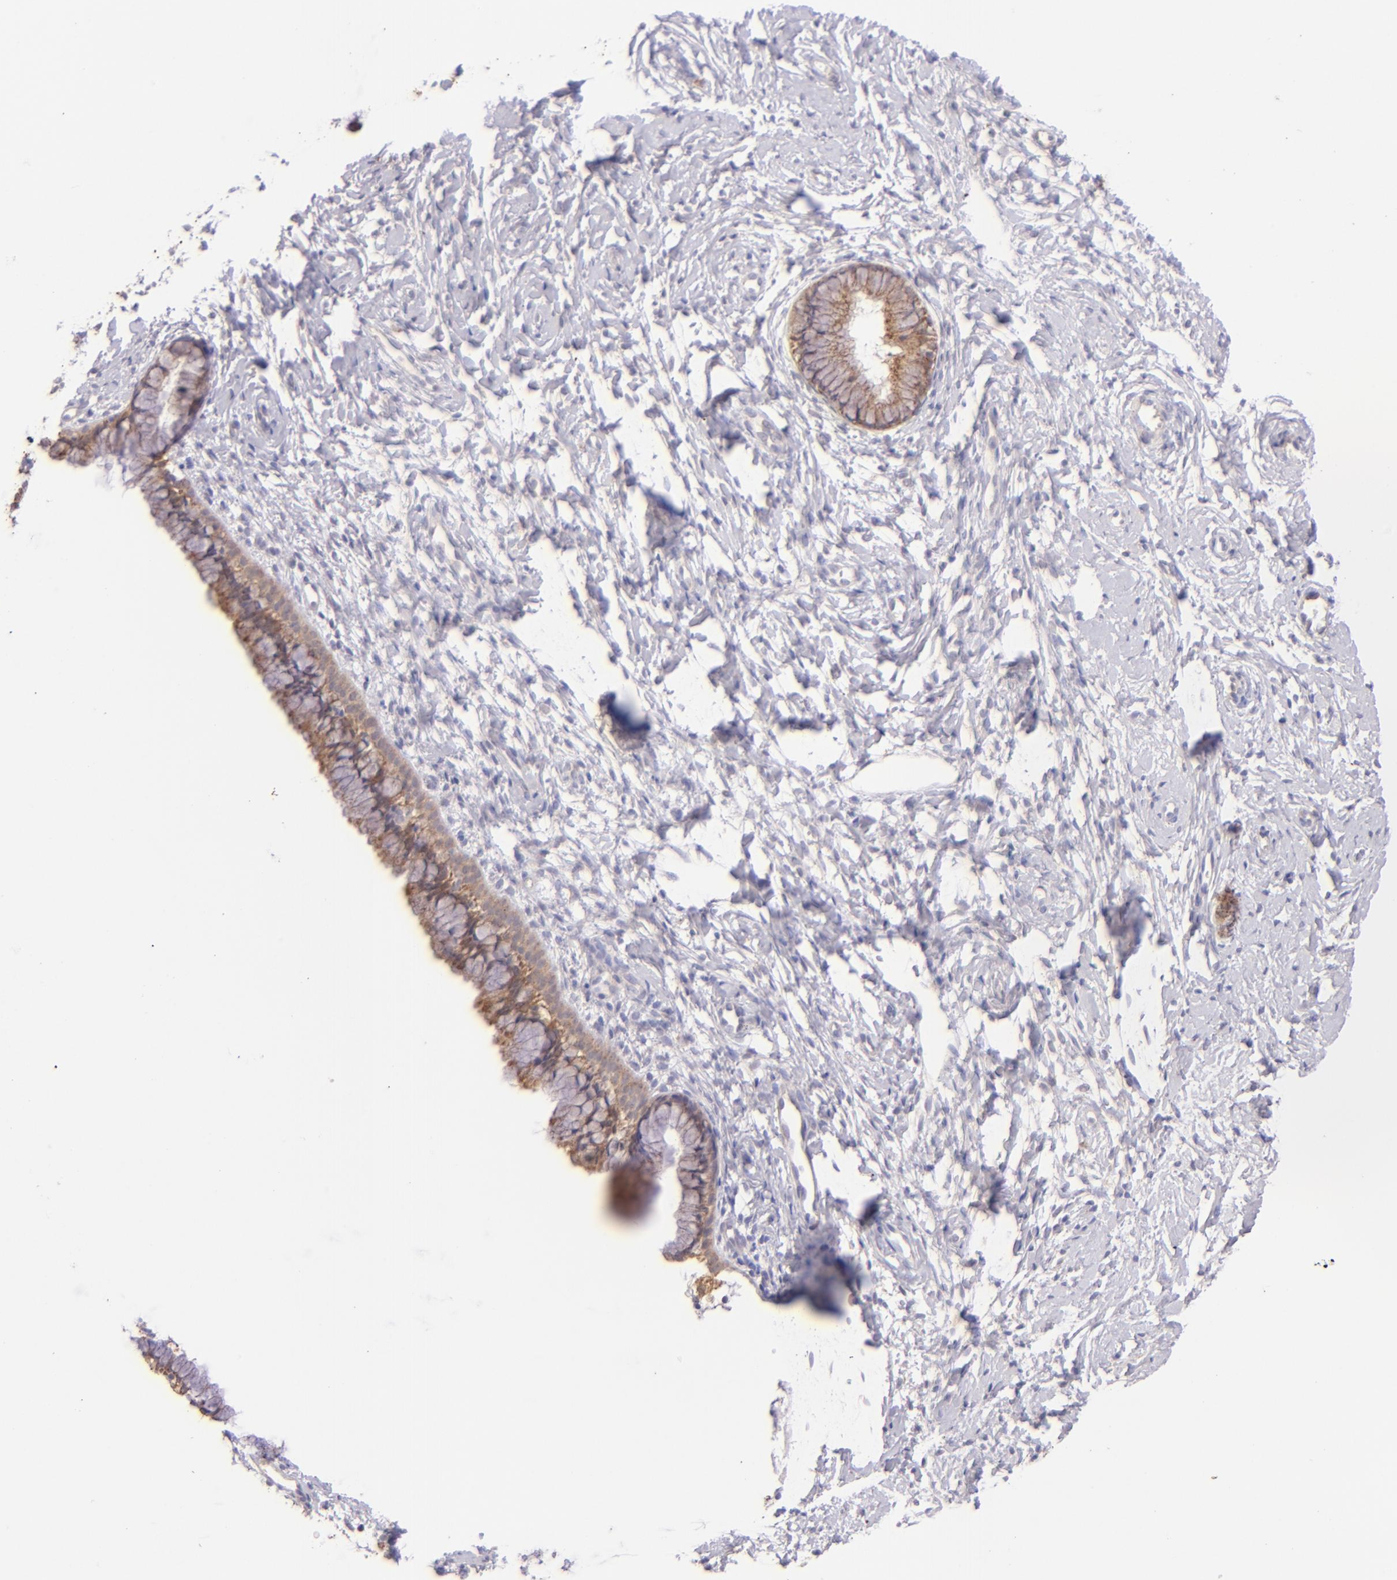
{"staining": {"intensity": "moderate", "quantity": ">75%", "location": "cytoplasmic/membranous"}, "tissue": "cervix", "cell_type": "Glandular cells", "image_type": "normal", "snomed": [{"axis": "morphology", "description": "Normal tissue, NOS"}, {"axis": "topography", "description": "Cervix"}], "caption": "DAB (3,3'-diaminobenzidine) immunohistochemical staining of unremarkable human cervix displays moderate cytoplasmic/membranous protein staining in about >75% of glandular cells.", "gene": "SH2D4A", "patient": {"sex": "female", "age": 46}}